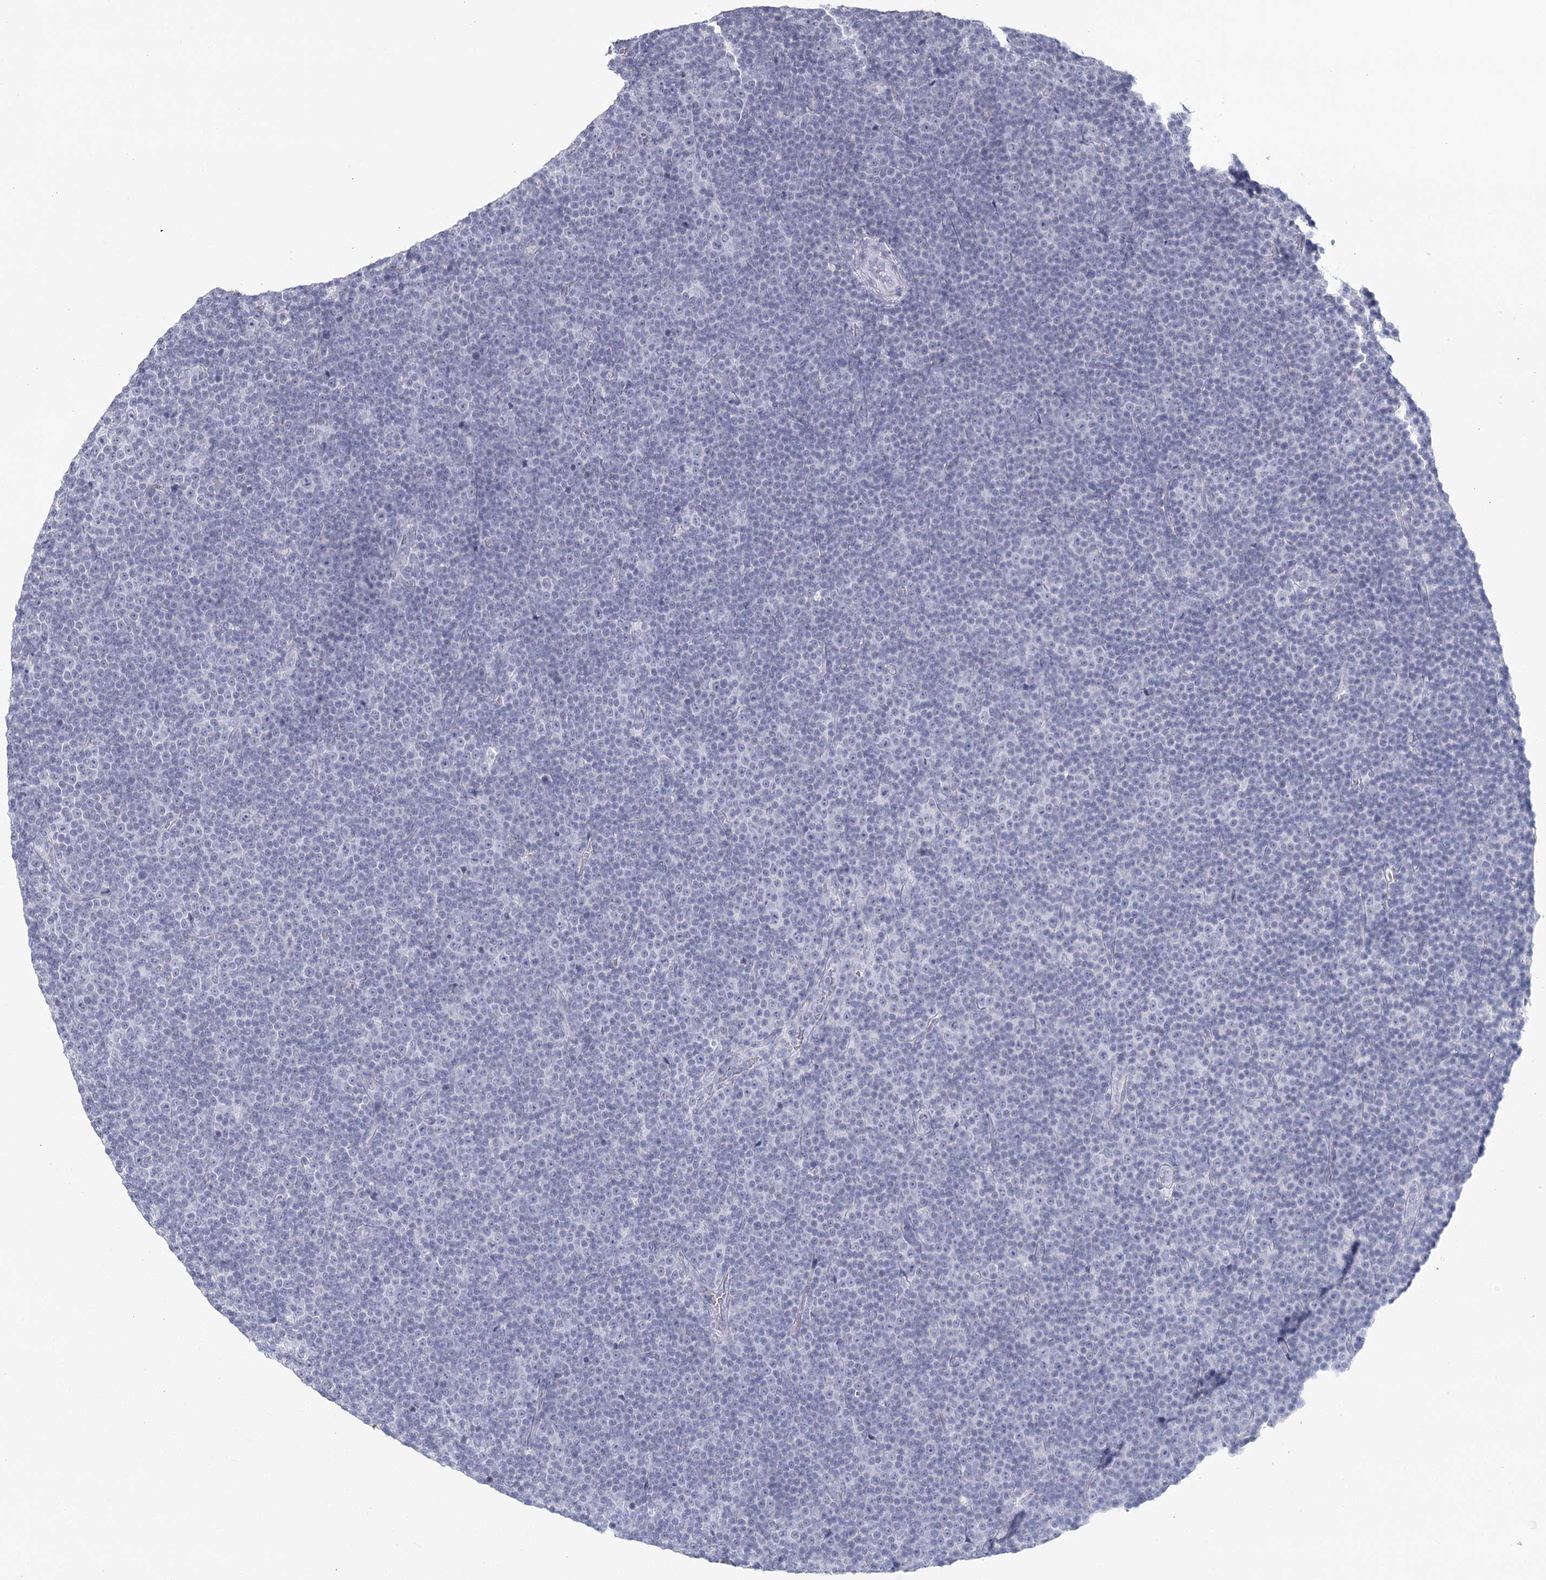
{"staining": {"intensity": "negative", "quantity": "none", "location": "none"}, "tissue": "lymphoma", "cell_type": "Tumor cells", "image_type": "cancer", "snomed": [{"axis": "morphology", "description": "Malignant lymphoma, non-Hodgkin's type, Low grade"}, {"axis": "topography", "description": "Lymph node"}], "caption": "Immunohistochemistry image of lymphoma stained for a protein (brown), which exhibits no positivity in tumor cells.", "gene": "WNT8B", "patient": {"sex": "female", "age": 67}}